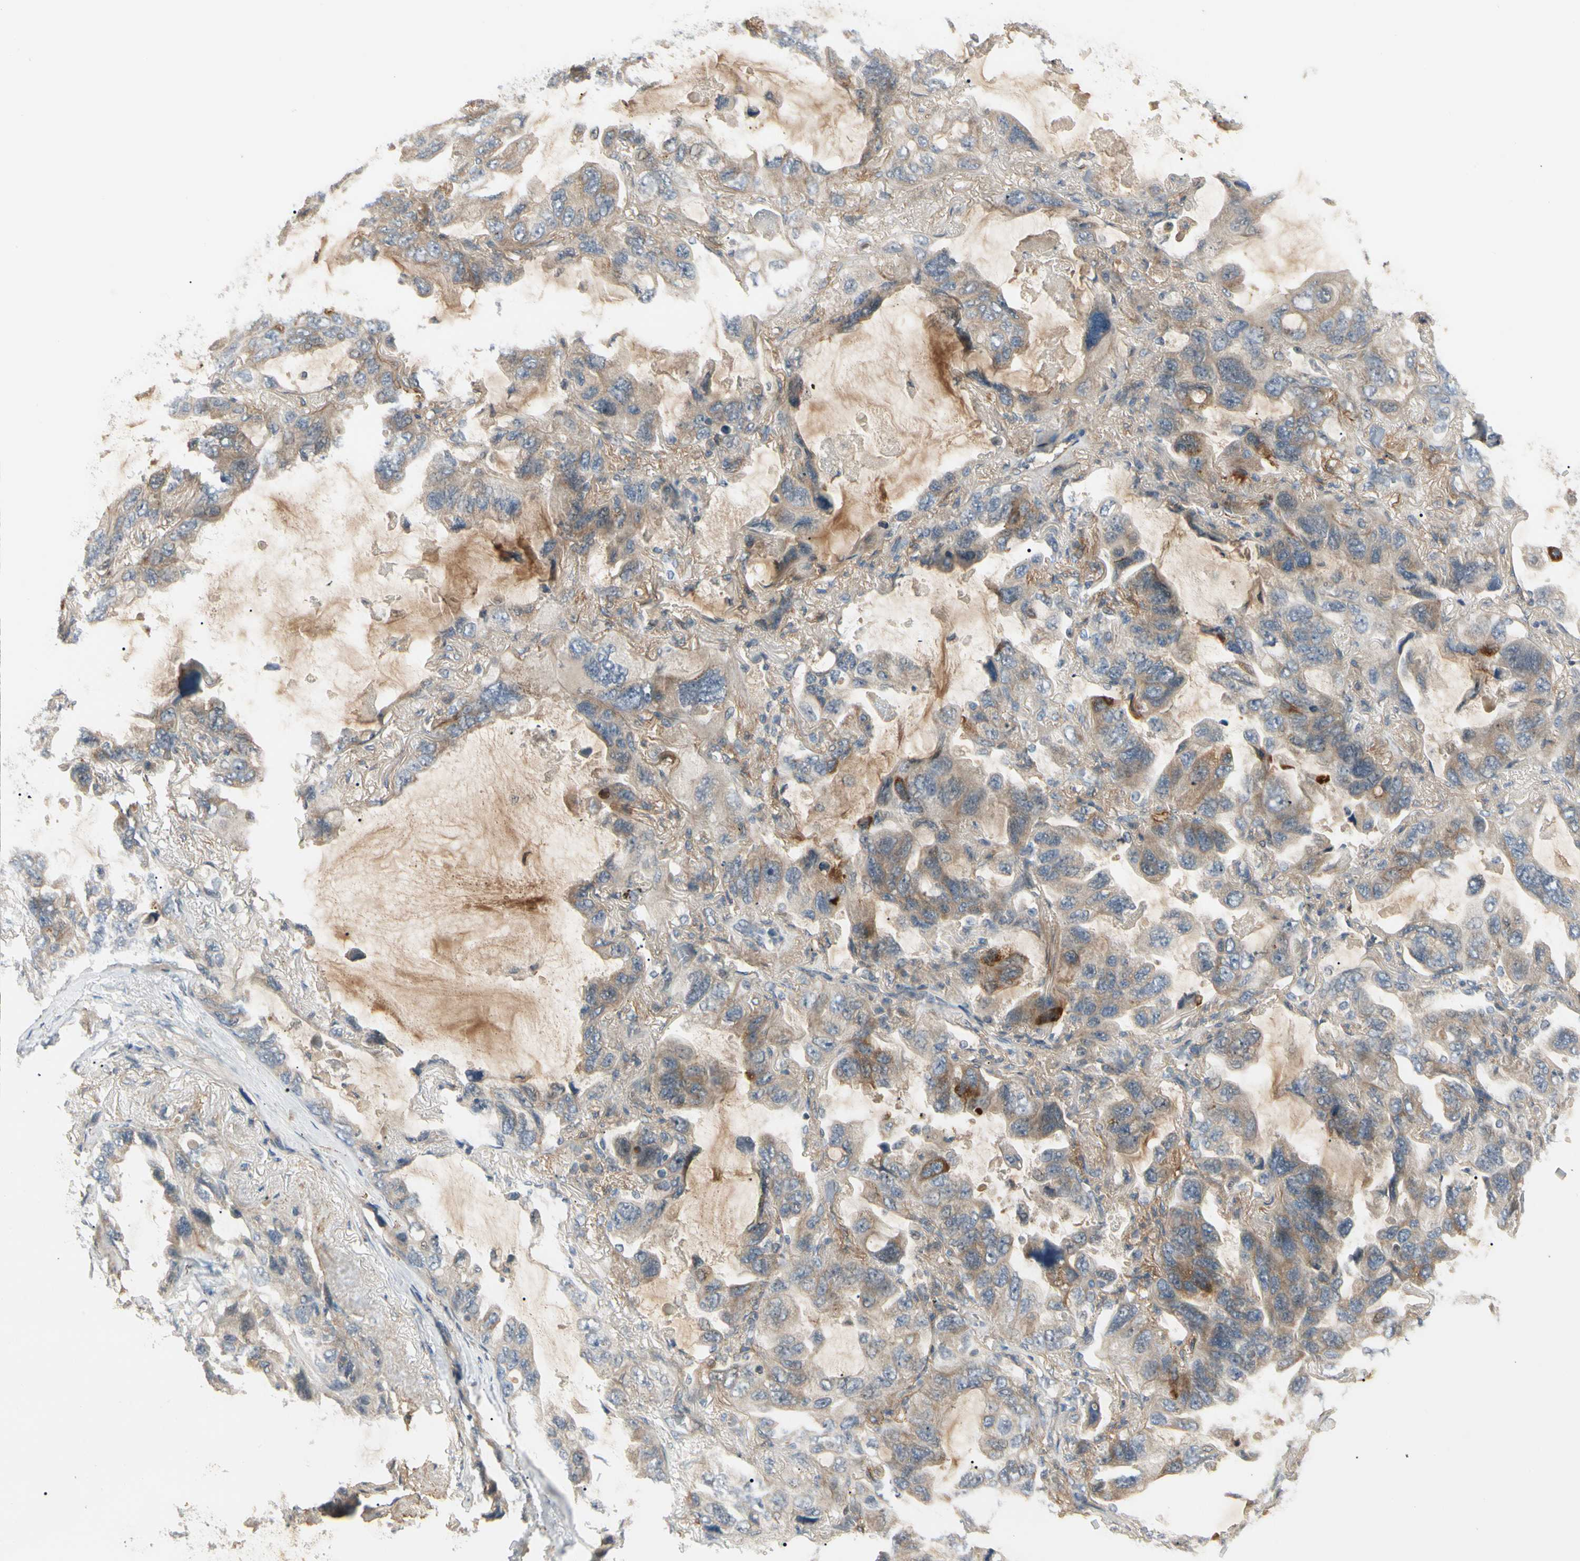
{"staining": {"intensity": "moderate", "quantity": ">75%", "location": "cytoplasmic/membranous"}, "tissue": "lung cancer", "cell_type": "Tumor cells", "image_type": "cancer", "snomed": [{"axis": "morphology", "description": "Squamous cell carcinoma, NOS"}, {"axis": "topography", "description": "Lung"}], "caption": "Immunohistochemistry staining of lung cancer (squamous cell carcinoma), which demonstrates medium levels of moderate cytoplasmic/membranous positivity in about >75% of tumor cells indicating moderate cytoplasmic/membranous protein expression. The staining was performed using DAB (brown) for protein detection and nuclei were counterstained in hematoxylin (blue).", "gene": "F2R", "patient": {"sex": "female", "age": 73}}